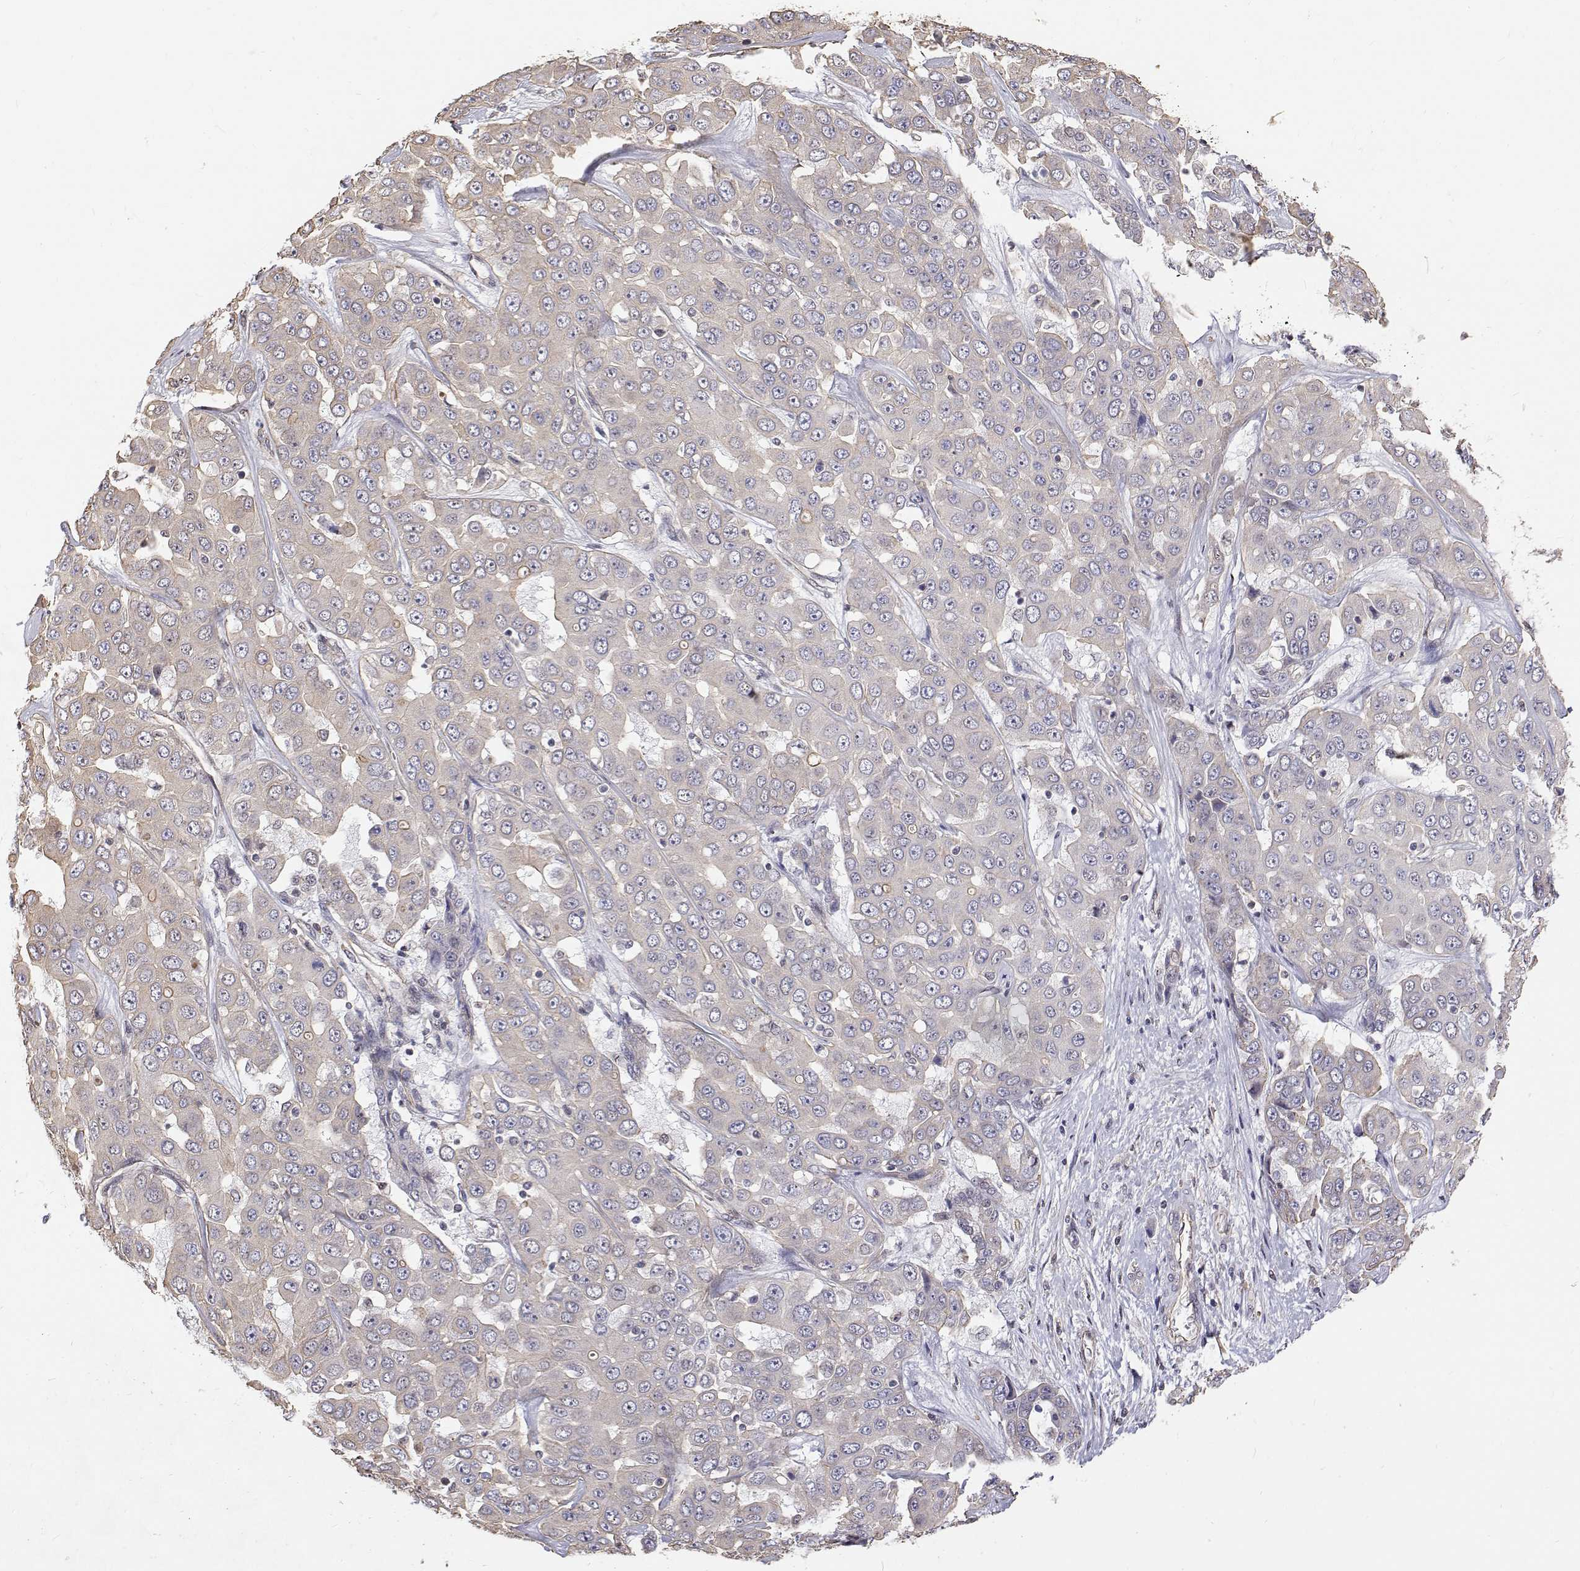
{"staining": {"intensity": "negative", "quantity": "none", "location": "none"}, "tissue": "liver cancer", "cell_type": "Tumor cells", "image_type": "cancer", "snomed": [{"axis": "morphology", "description": "Cholangiocarcinoma"}, {"axis": "topography", "description": "Liver"}], "caption": "Immunohistochemistry (IHC) photomicrograph of human liver cancer (cholangiocarcinoma) stained for a protein (brown), which reveals no staining in tumor cells.", "gene": "GSDMA", "patient": {"sex": "female", "age": 52}}